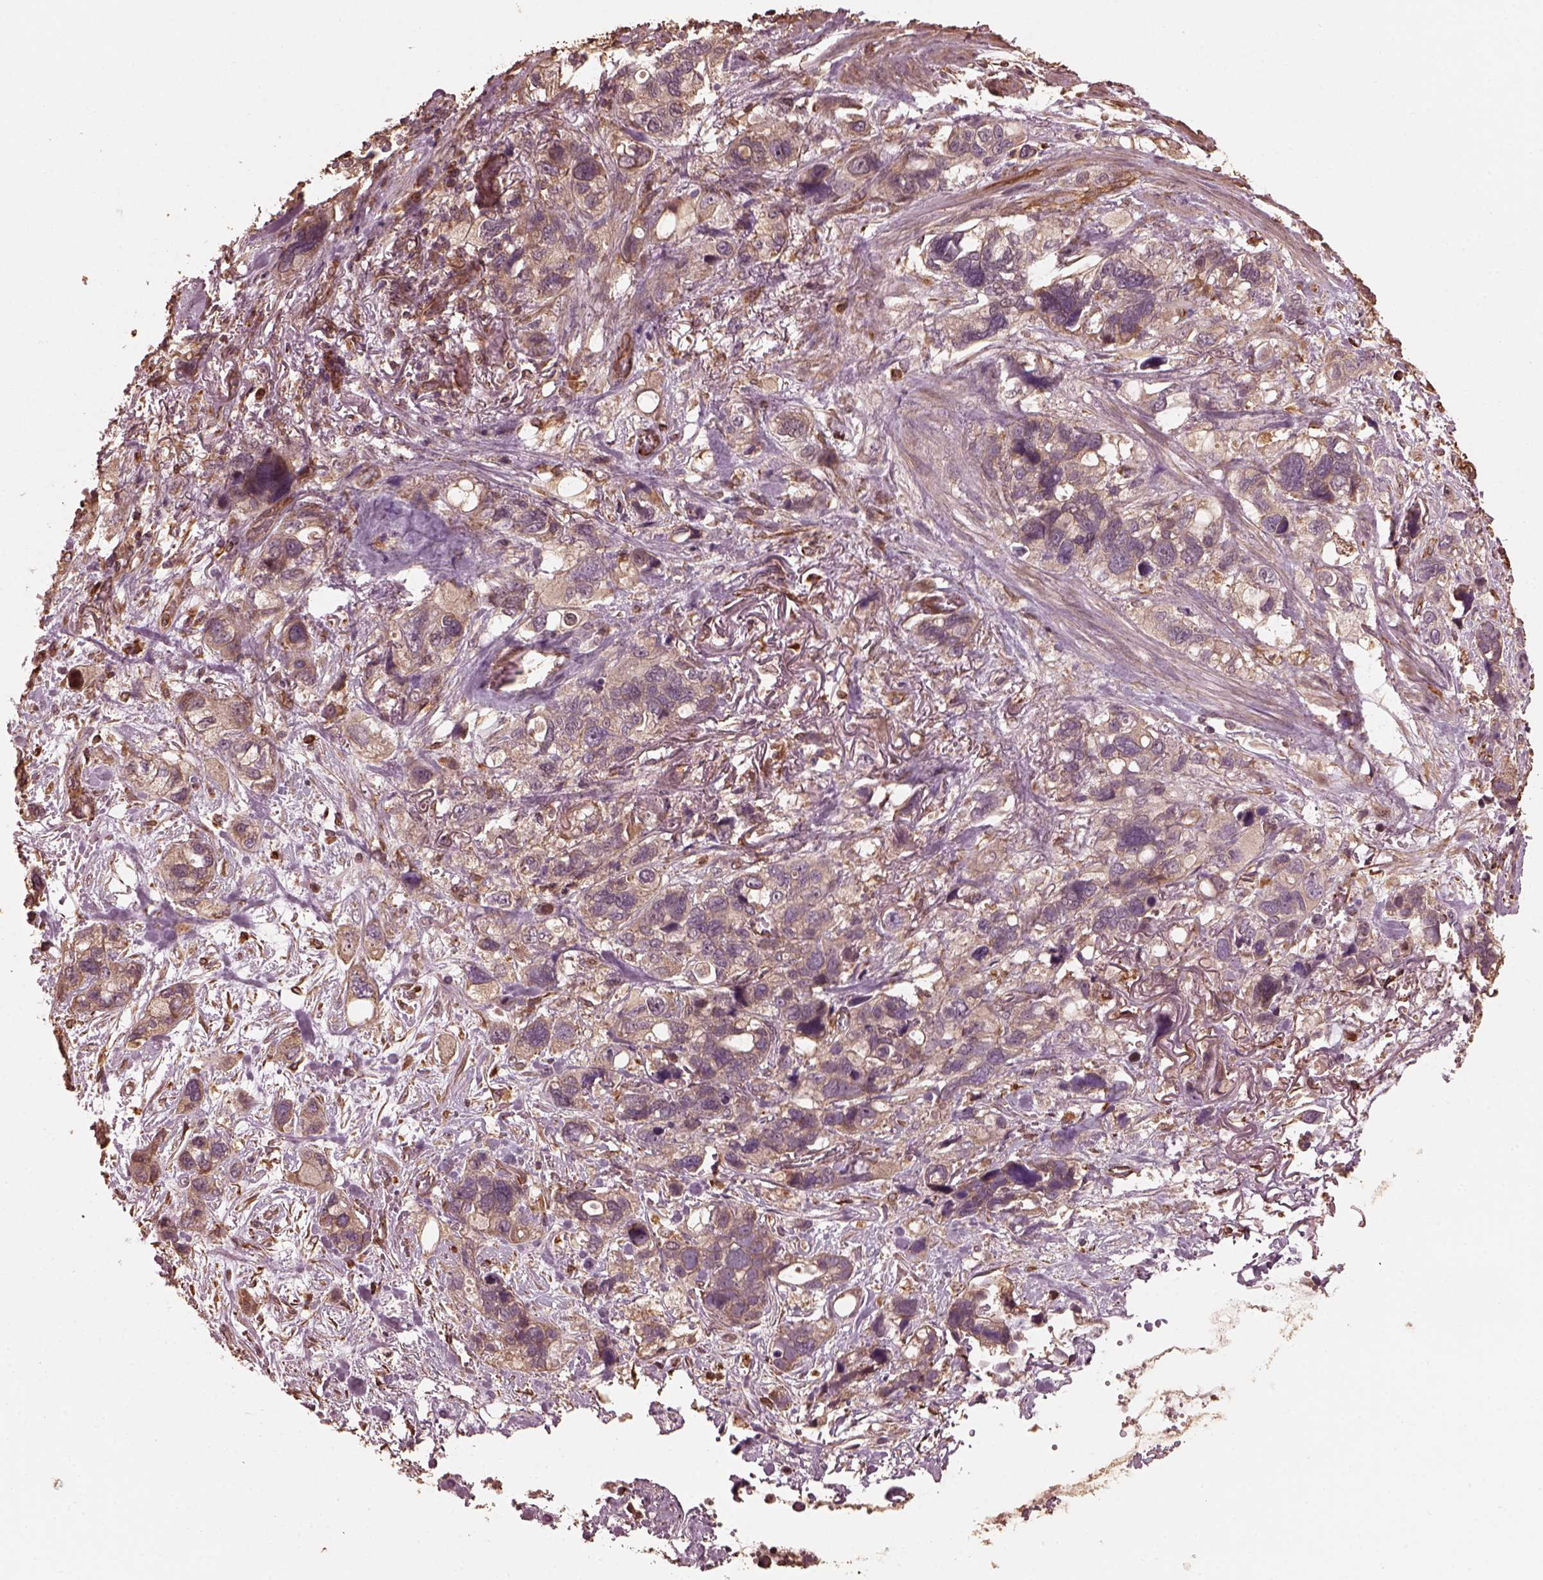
{"staining": {"intensity": "weak", "quantity": "25%-75%", "location": "cytoplasmic/membranous"}, "tissue": "stomach cancer", "cell_type": "Tumor cells", "image_type": "cancer", "snomed": [{"axis": "morphology", "description": "Adenocarcinoma, NOS"}, {"axis": "topography", "description": "Stomach, upper"}], "caption": "This histopathology image exhibits IHC staining of human stomach cancer, with low weak cytoplasmic/membranous expression in approximately 25%-75% of tumor cells.", "gene": "GTPBP1", "patient": {"sex": "female", "age": 81}}